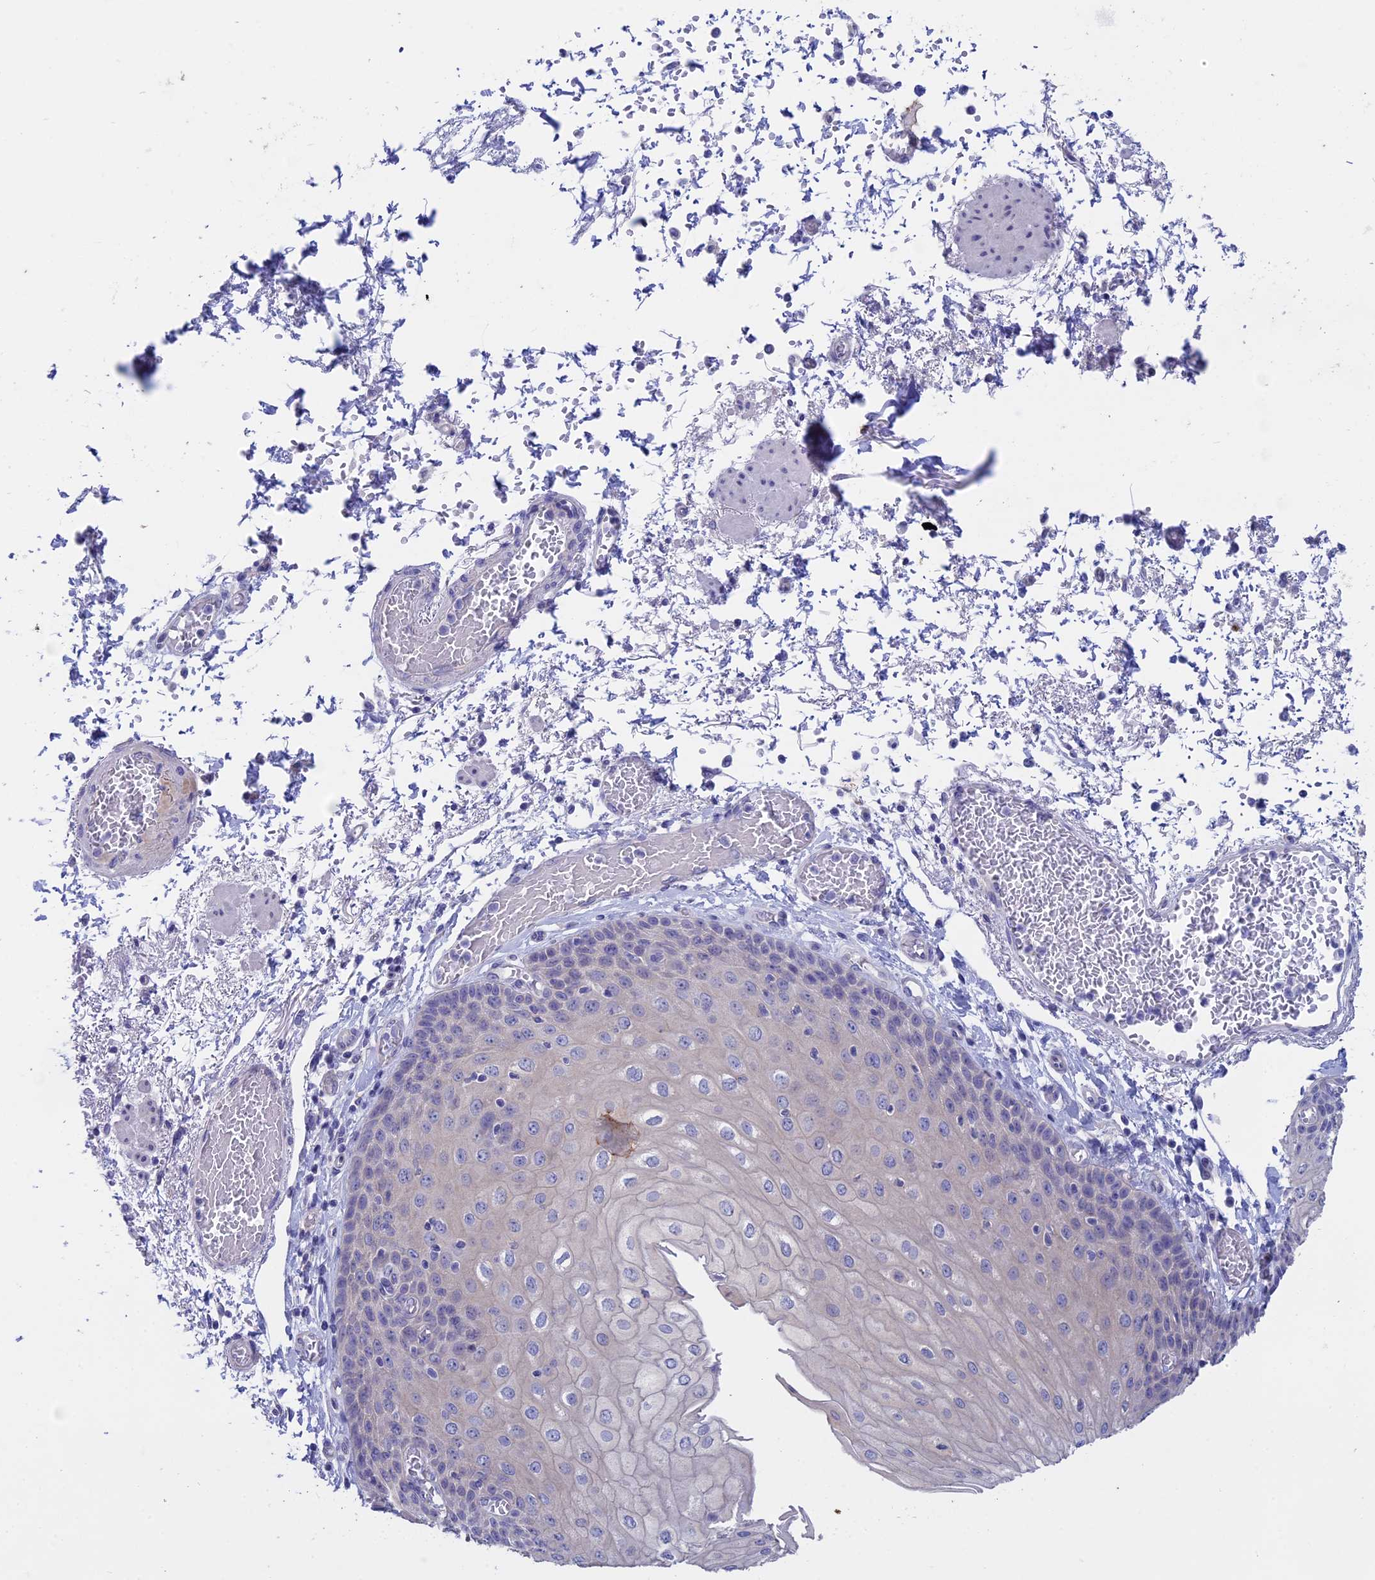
{"staining": {"intensity": "negative", "quantity": "none", "location": "none"}, "tissue": "esophagus", "cell_type": "Squamous epithelial cells", "image_type": "normal", "snomed": [{"axis": "morphology", "description": "Normal tissue, NOS"}, {"axis": "topography", "description": "Esophagus"}], "caption": "This photomicrograph is of unremarkable esophagus stained with immunohistochemistry to label a protein in brown with the nuclei are counter-stained blue. There is no expression in squamous epithelial cells.", "gene": "BTBD19", "patient": {"sex": "male", "age": 81}}